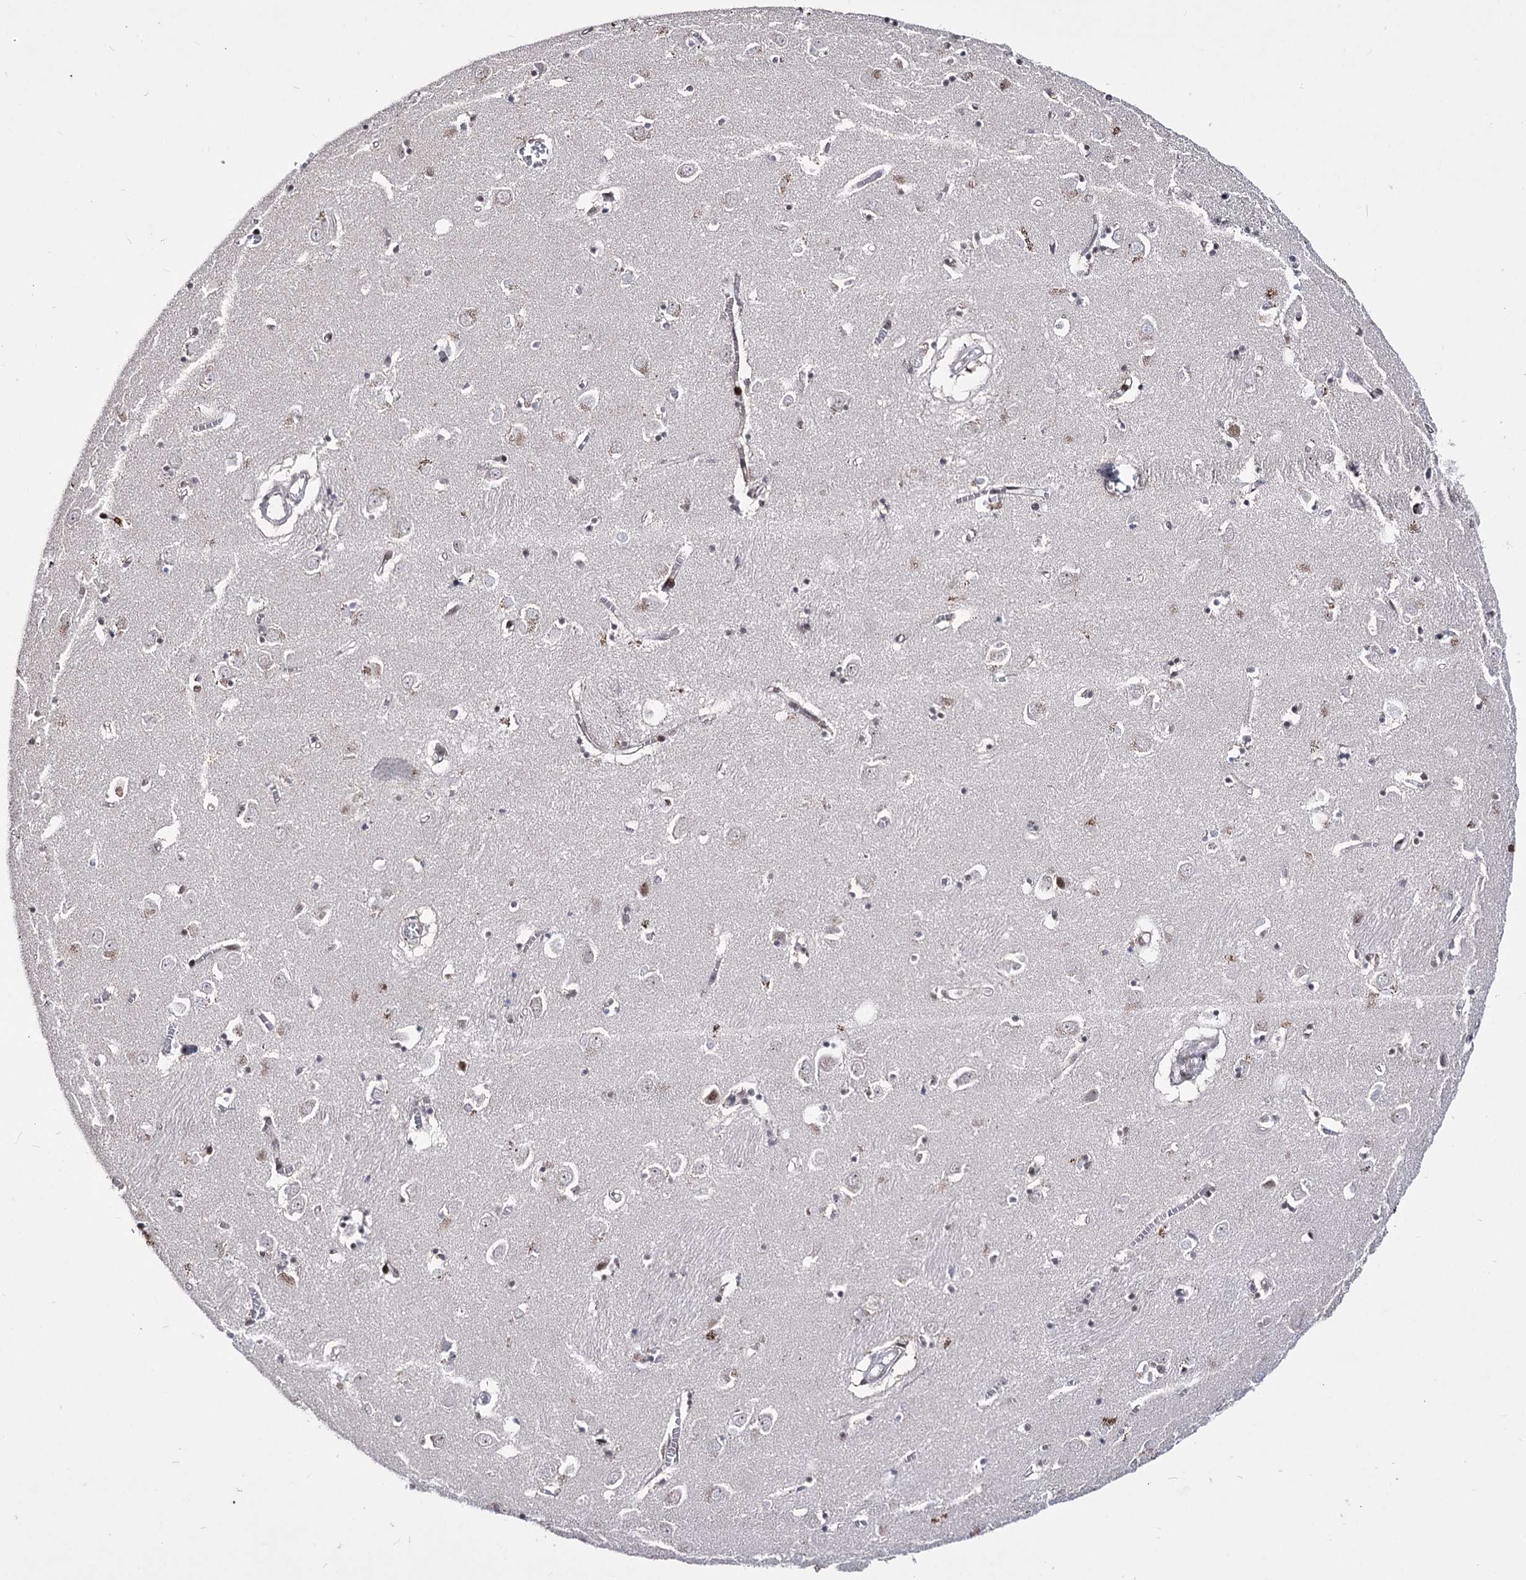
{"staining": {"intensity": "weak", "quantity": "25%-75%", "location": "nuclear"}, "tissue": "caudate", "cell_type": "Glial cells", "image_type": "normal", "snomed": [{"axis": "morphology", "description": "Normal tissue, NOS"}, {"axis": "topography", "description": "Lateral ventricle wall"}], "caption": "Normal caudate displays weak nuclear expression in about 25%-75% of glial cells, visualized by immunohistochemistry. Using DAB (brown) and hematoxylin (blue) stains, captured at high magnification using brightfield microscopy.", "gene": "STOX1", "patient": {"sex": "male", "age": 70}}